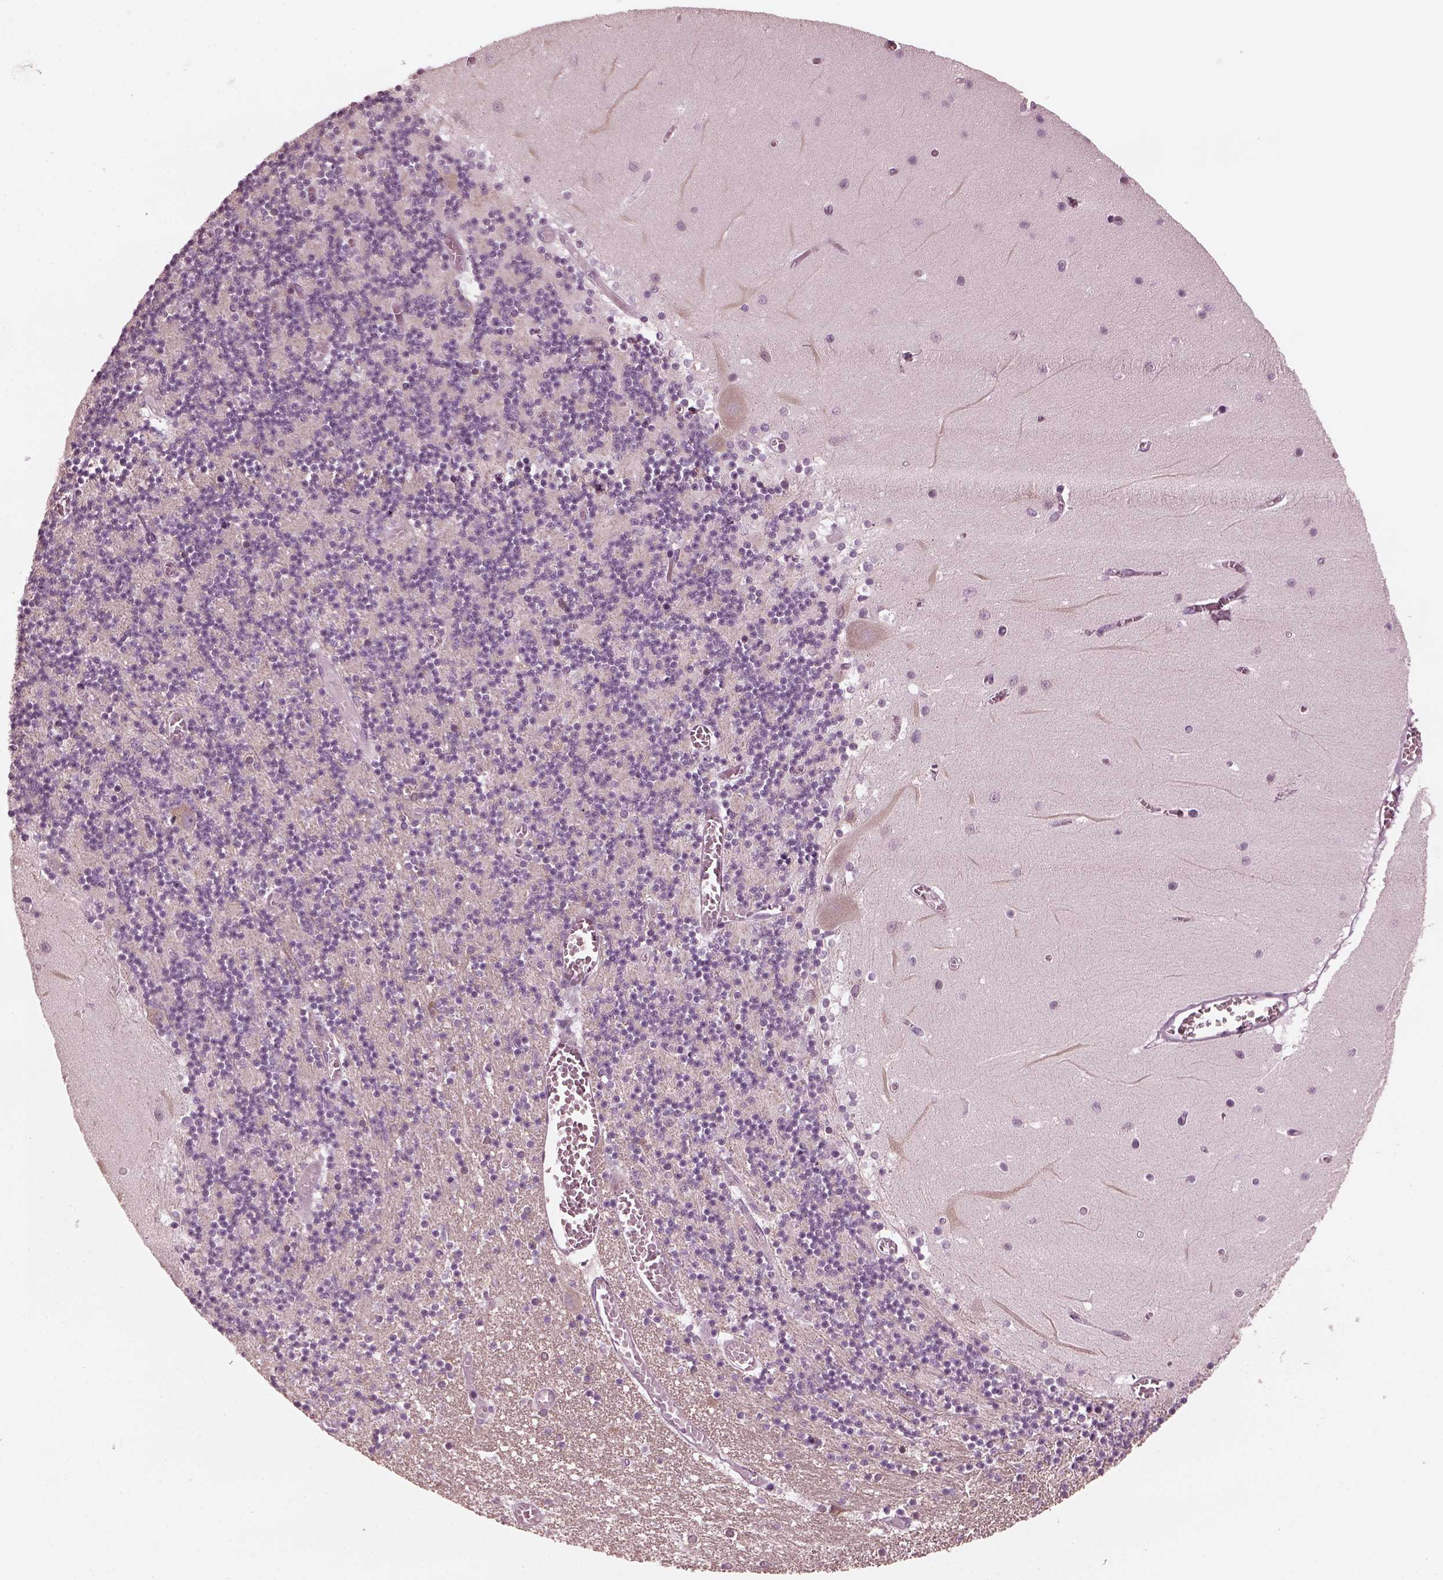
{"staining": {"intensity": "moderate", "quantity": "<25%", "location": "cytoplasmic/membranous"}, "tissue": "cerebellum", "cell_type": "Cells in granular layer", "image_type": "normal", "snomed": [{"axis": "morphology", "description": "Normal tissue, NOS"}, {"axis": "topography", "description": "Cerebellum"}], "caption": "A histopathology image of human cerebellum stained for a protein demonstrates moderate cytoplasmic/membranous brown staining in cells in granular layer. (Stains: DAB (3,3'-diaminobenzidine) in brown, nuclei in blue, Microscopy: brightfield microscopy at high magnification).", "gene": "GRM6", "patient": {"sex": "female", "age": 28}}